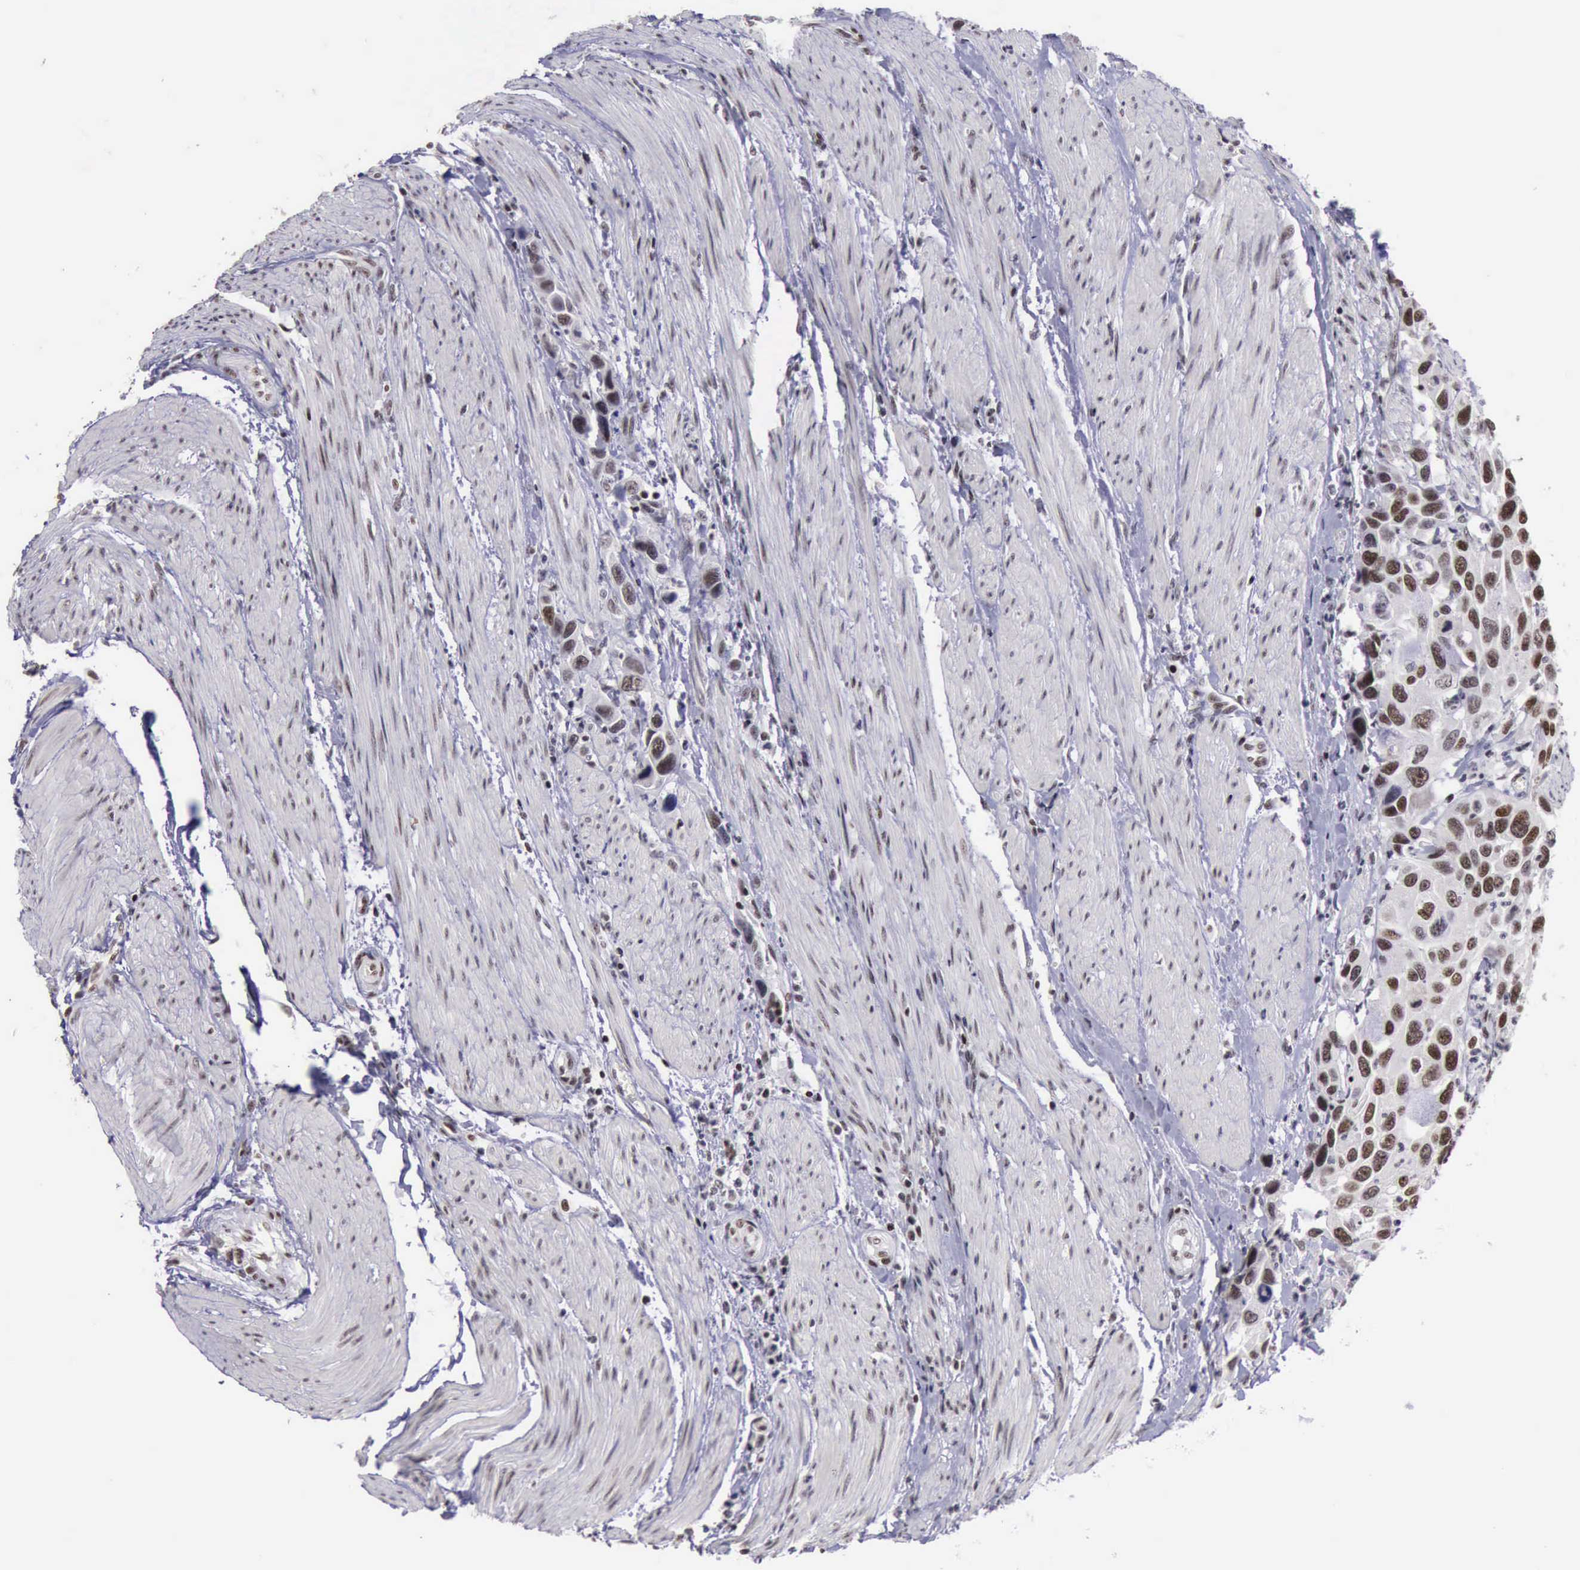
{"staining": {"intensity": "strong", "quantity": ">75%", "location": "nuclear"}, "tissue": "urothelial cancer", "cell_type": "Tumor cells", "image_type": "cancer", "snomed": [{"axis": "morphology", "description": "Urothelial carcinoma, High grade"}, {"axis": "topography", "description": "Urinary bladder"}], "caption": "Protein expression analysis of human urothelial cancer reveals strong nuclear expression in about >75% of tumor cells.", "gene": "YY1", "patient": {"sex": "male", "age": 66}}